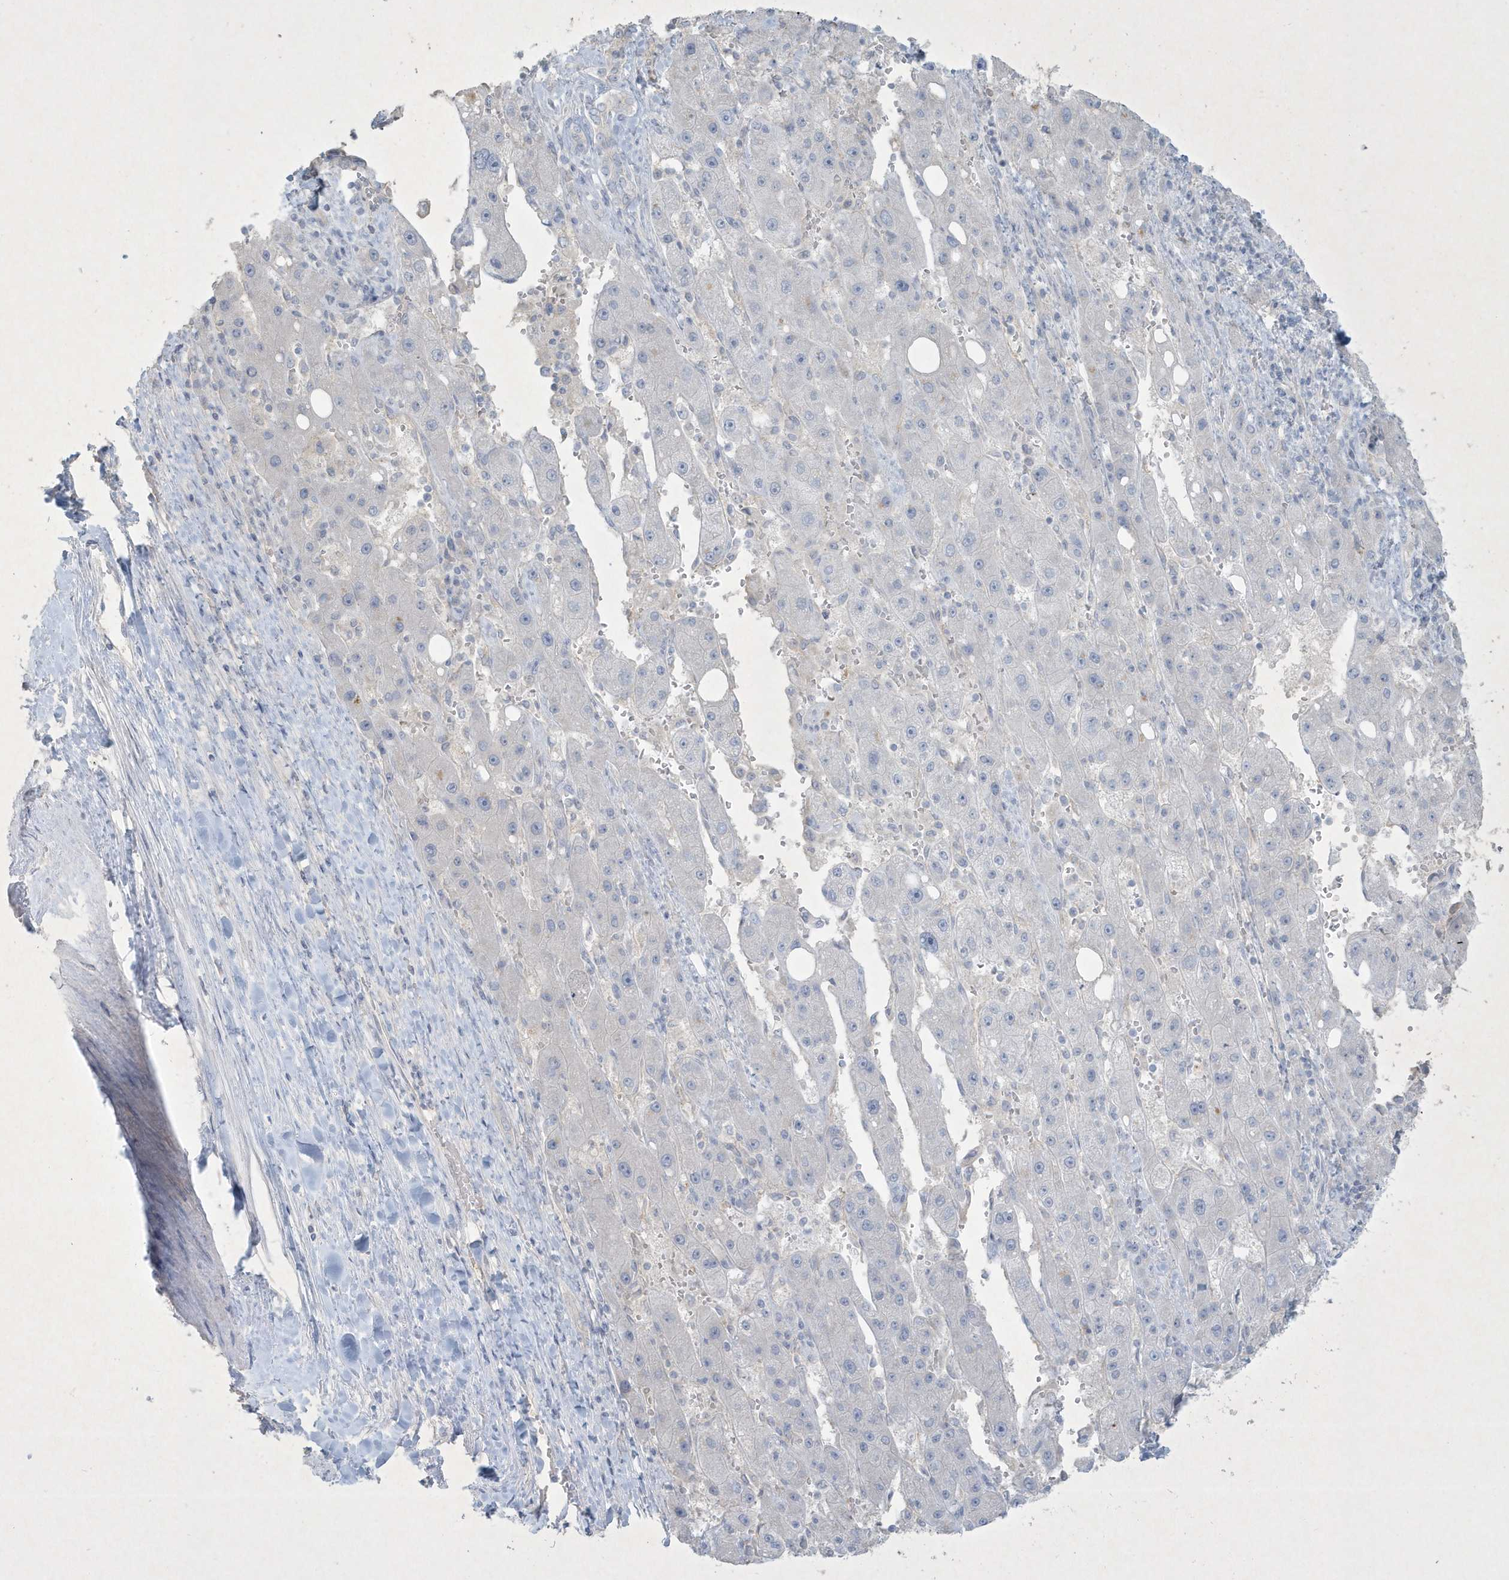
{"staining": {"intensity": "negative", "quantity": "none", "location": "none"}, "tissue": "liver cancer", "cell_type": "Tumor cells", "image_type": "cancer", "snomed": [{"axis": "morphology", "description": "Carcinoma, Hepatocellular, NOS"}, {"axis": "topography", "description": "Liver"}], "caption": "Immunohistochemistry image of human liver cancer (hepatocellular carcinoma) stained for a protein (brown), which reveals no positivity in tumor cells.", "gene": "CCDC24", "patient": {"sex": "female", "age": 73}}